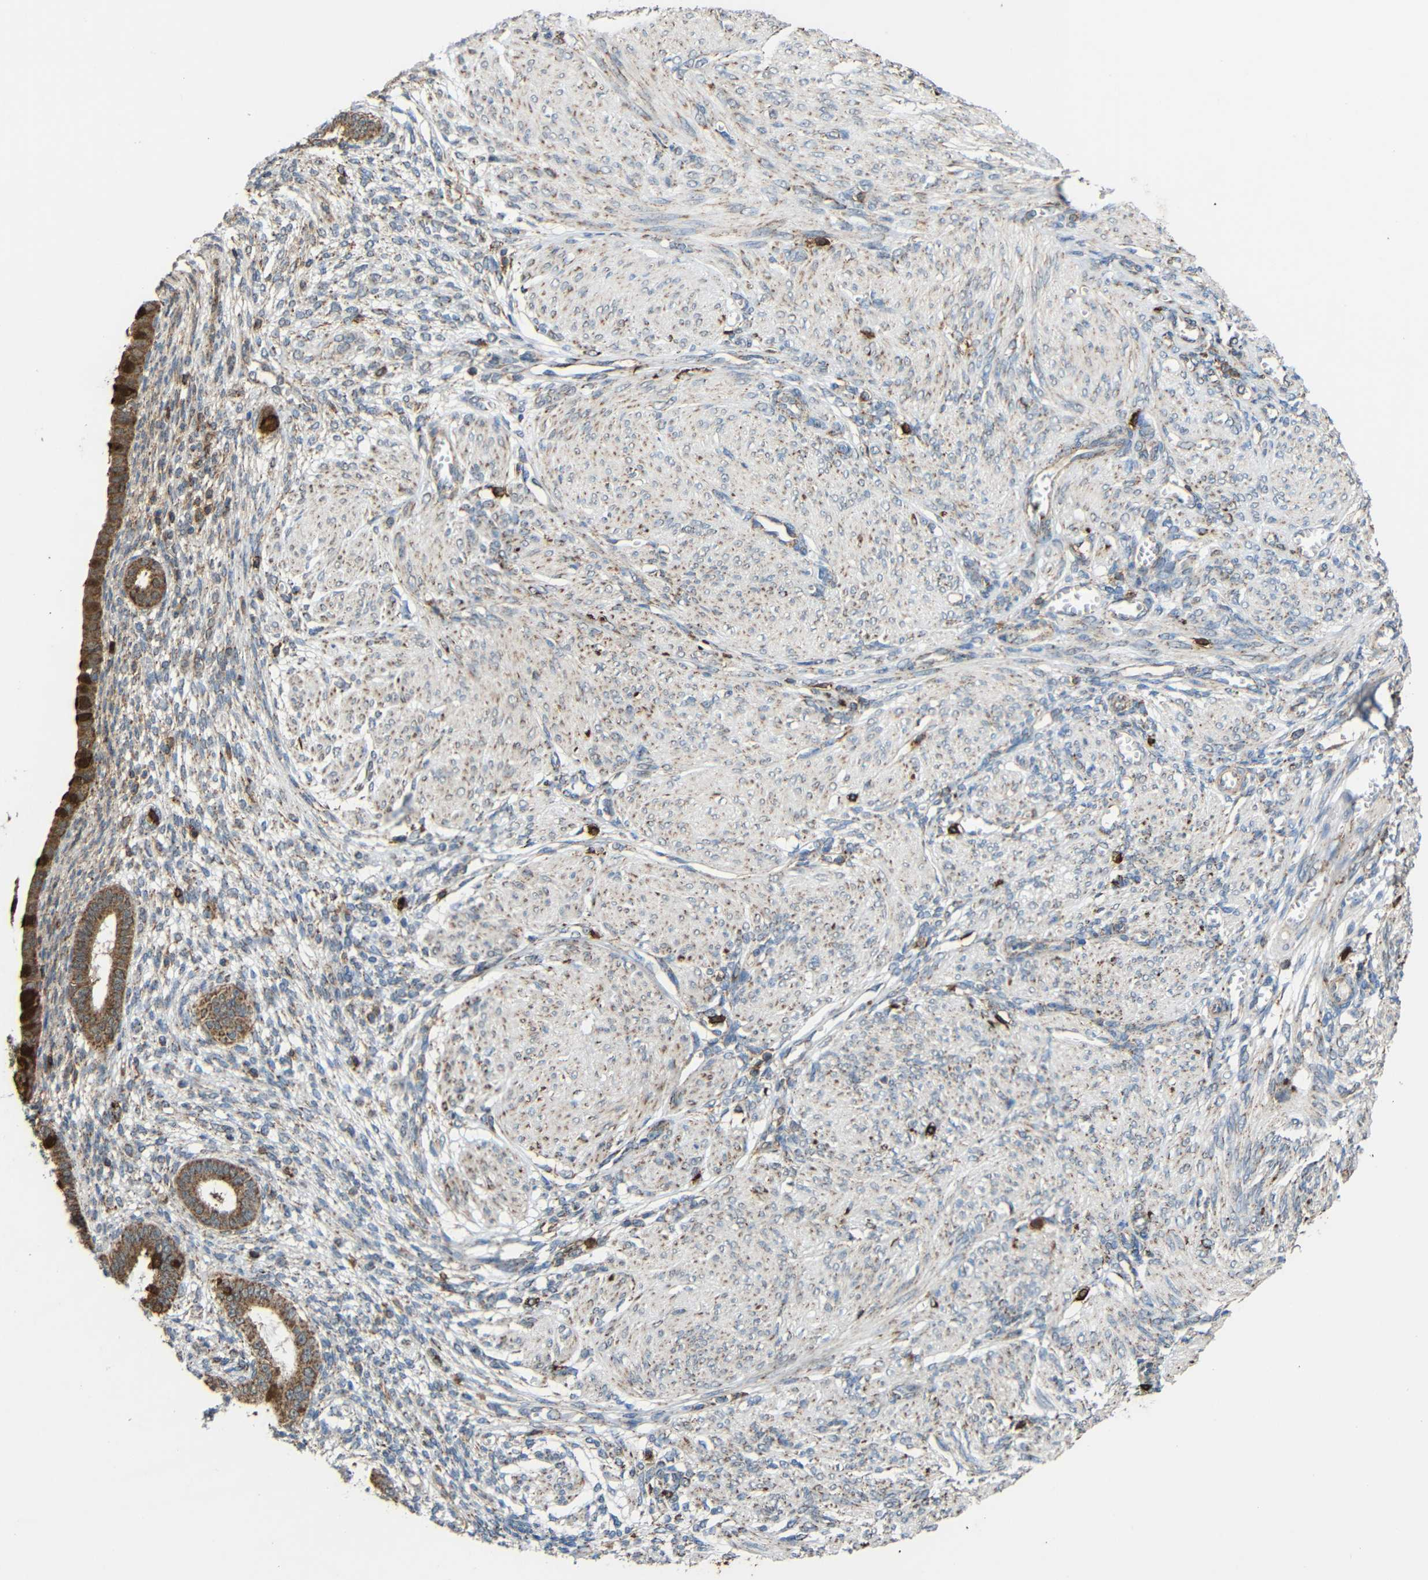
{"staining": {"intensity": "negative", "quantity": "none", "location": "none"}, "tissue": "endometrium", "cell_type": "Cells in endometrial stroma", "image_type": "normal", "snomed": [{"axis": "morphology", "description": "Normal tissue, NOS"}, {"axis": "topography", "description": "Endometrium"}], "caption": "IHC image of benign human endometrium stained for a protein (brown), which reveals no staining in cells in endometrial stroma.", "gene": "C1GALT1", "patient": {"sex": "female", "age": 72}}